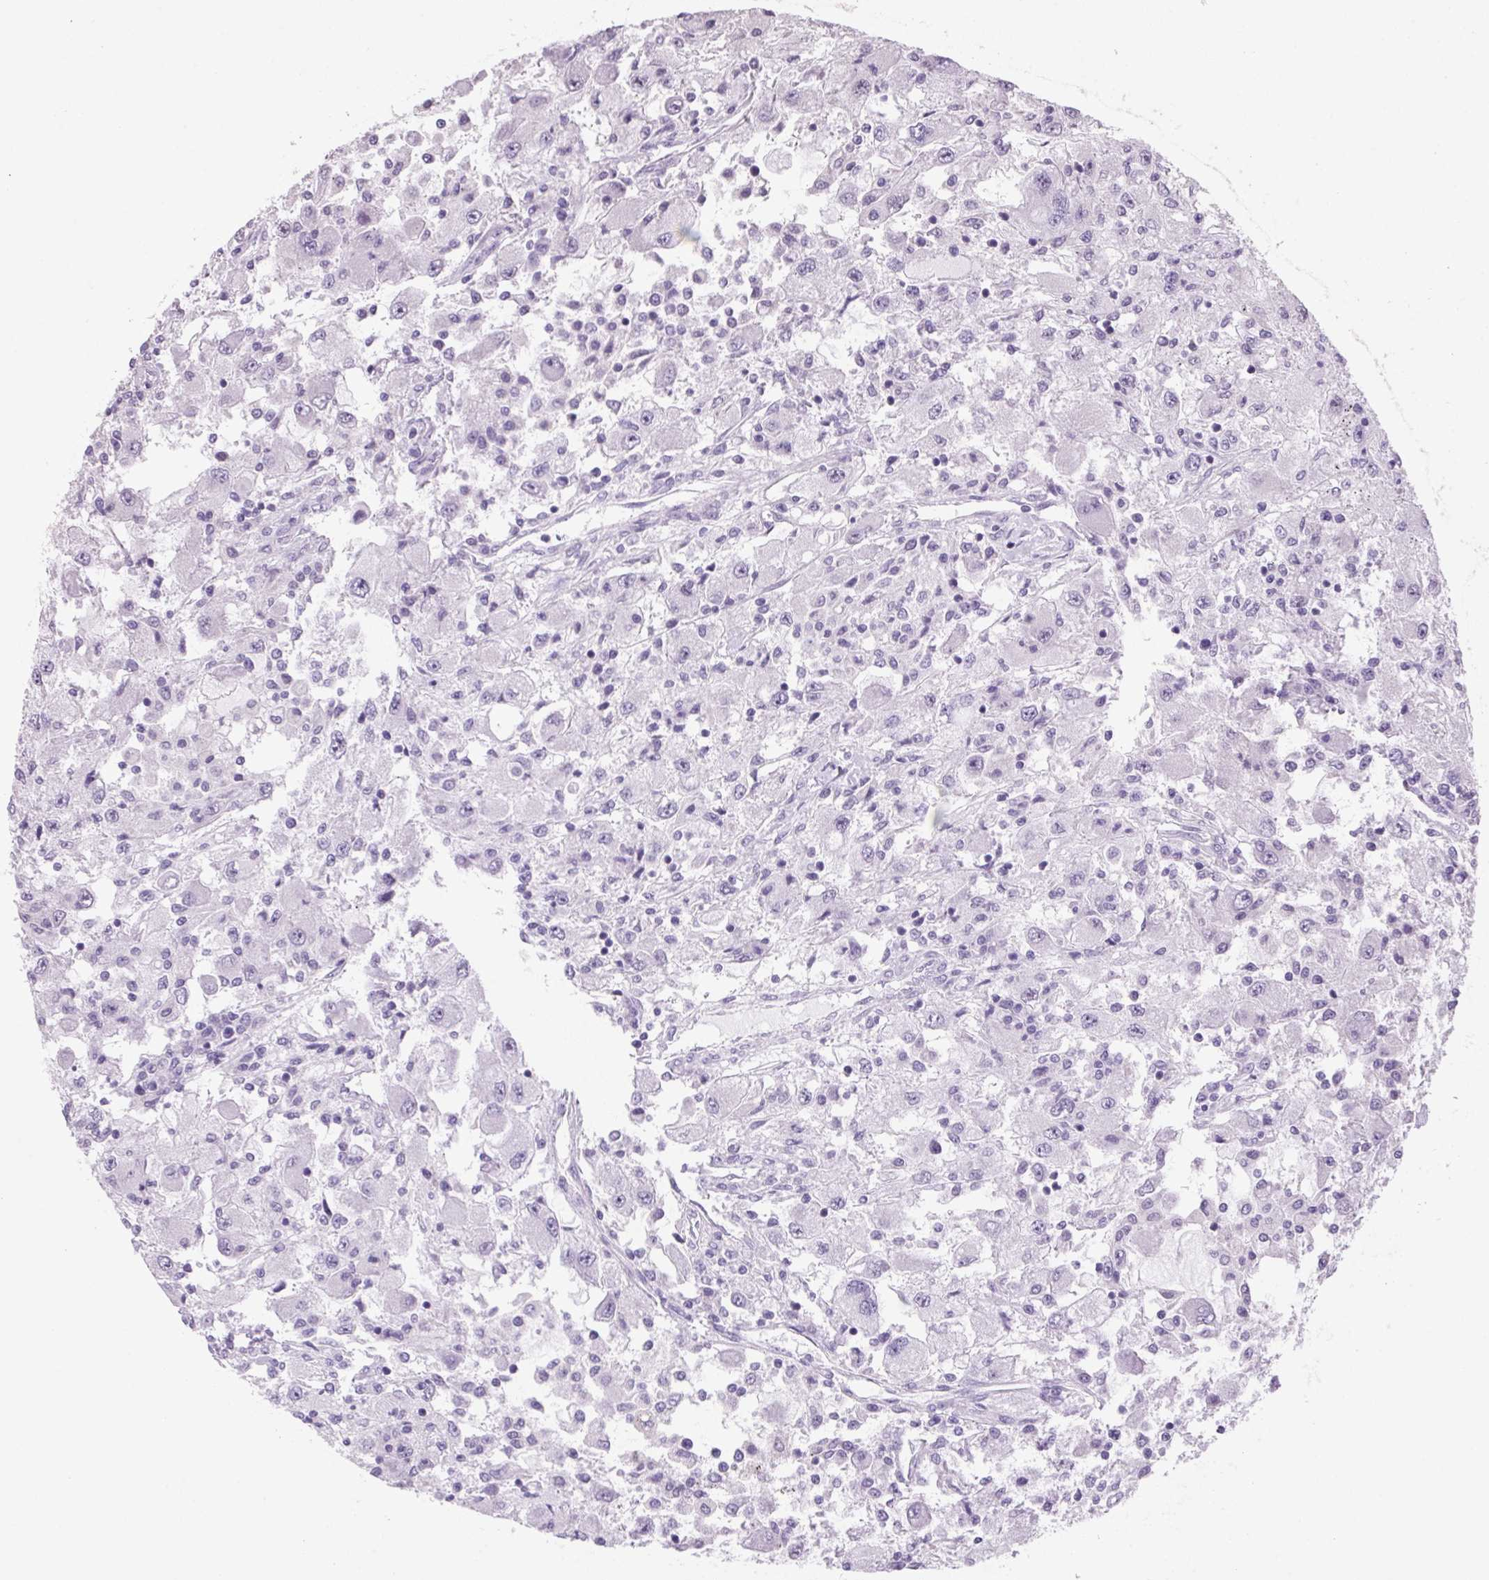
{"staining": {"intensity": "negative", "quantity": "none", "location": "none"}, "tissue": "renal cancer", "cell_type": "Tumor cells", "image_type": "cancer", "snomed": [{"axis": "morphology", "description": "Adenocarcinoma, NOS"}, {"axis": "topography", "description": "Kidney"}], "caption": "Immunohistochemistry photomicrograph of neoplastic tissue: renal cancer (adenocarcinoma) stained with DAB (3,3'-diaminobenzidine) displays no significant protein positivity in tumor cells.", "gene": "VWA3B", "patient": {"sex": "female", "age": 67}}